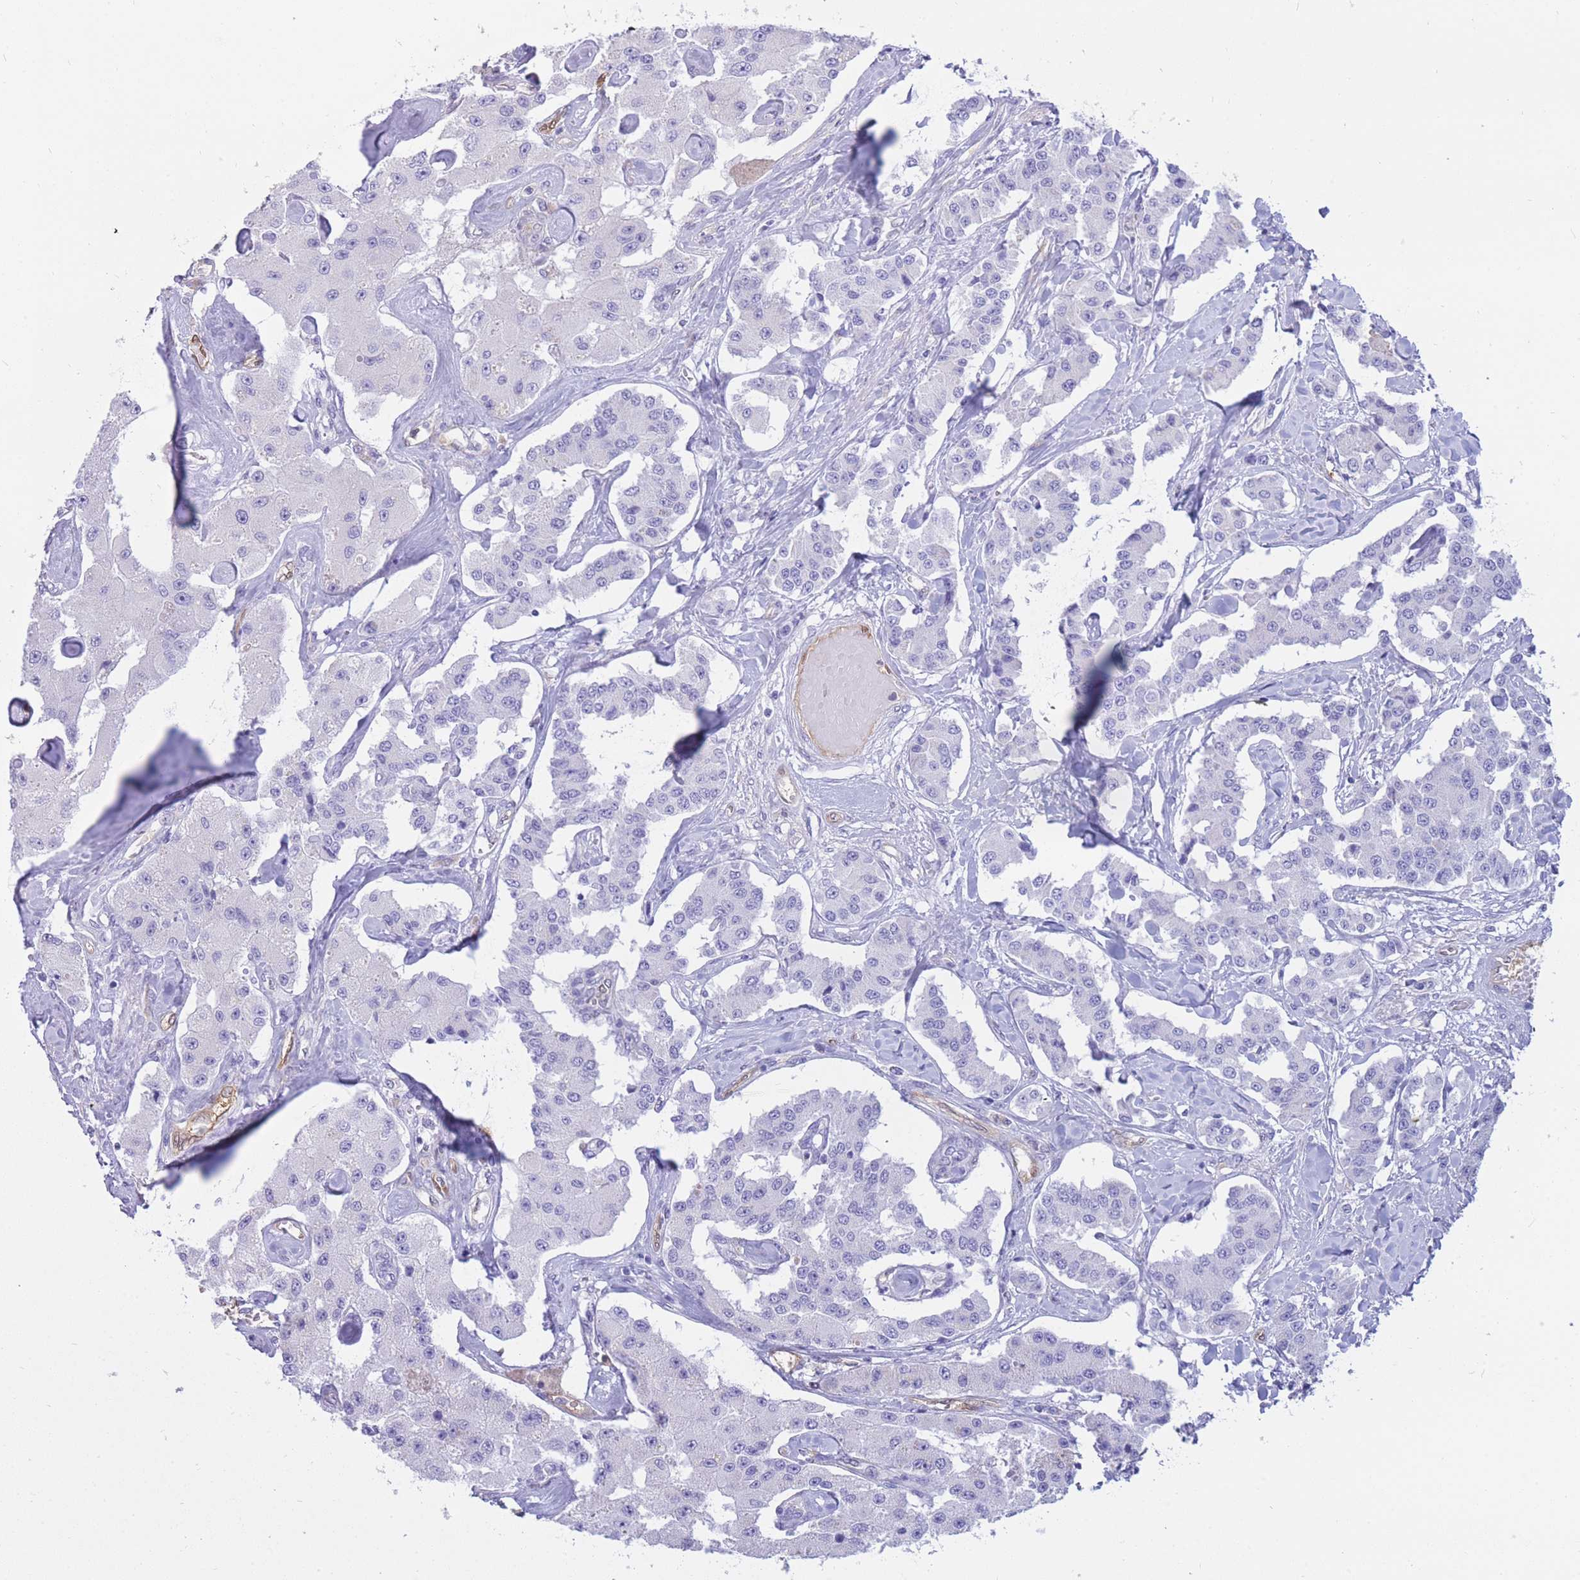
{"staining": {"intensity": "negative", "quantity": "none", "location": "none"}, "tissue": "carcinoid", "cell_type": "Tumor cells", "image_type": "cancer", "snomed": [{"axis": "morphology", "description": "Carcinoid, malignant, NOS"}, {"axis": "topography", "description": "Pancreas"}], "caption": "A histopathology image of human carcinoid (malignant) is negative for staining in tumor cells.", "gene": "SULT1A1", "patient": {"sex": "male", "age": 41}}